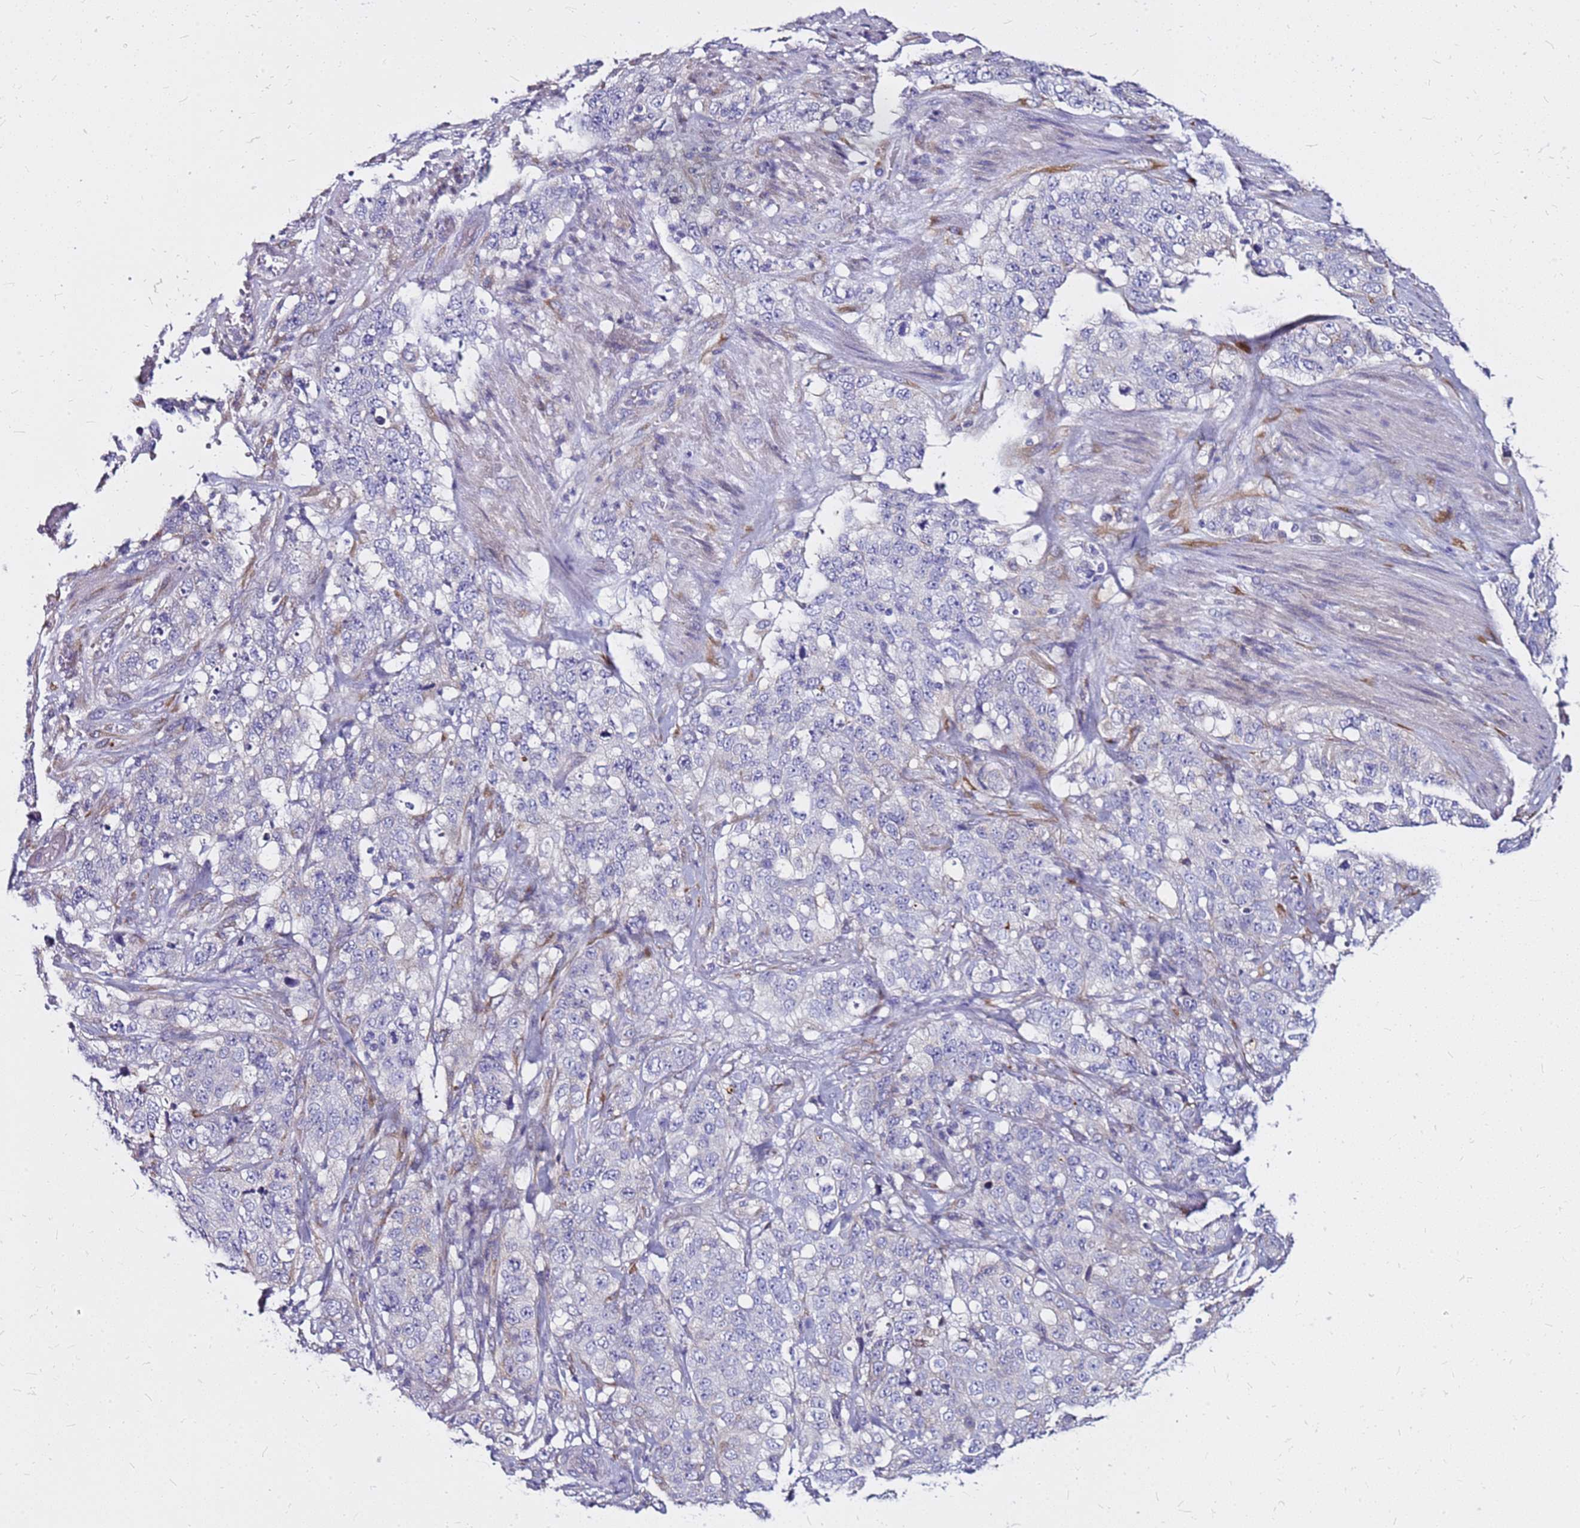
{"staining": {"intensity": "negative", "quantity": "none", "location": "none"}, "tissue": "stomach cancer", "cell_type": "Tumor cells", "image_type": "cancer", "snomed": [{"axis": "morphology", "description": "Adenocarcinoma, NOS"}, {"axis": "topography", "description": "Stomach"}], "caption": "A micrograph of human stomach cancer is negative for staining in tumor cells.", "gene": "CASD1", "patient": {"sex": "male", "age": 48}}